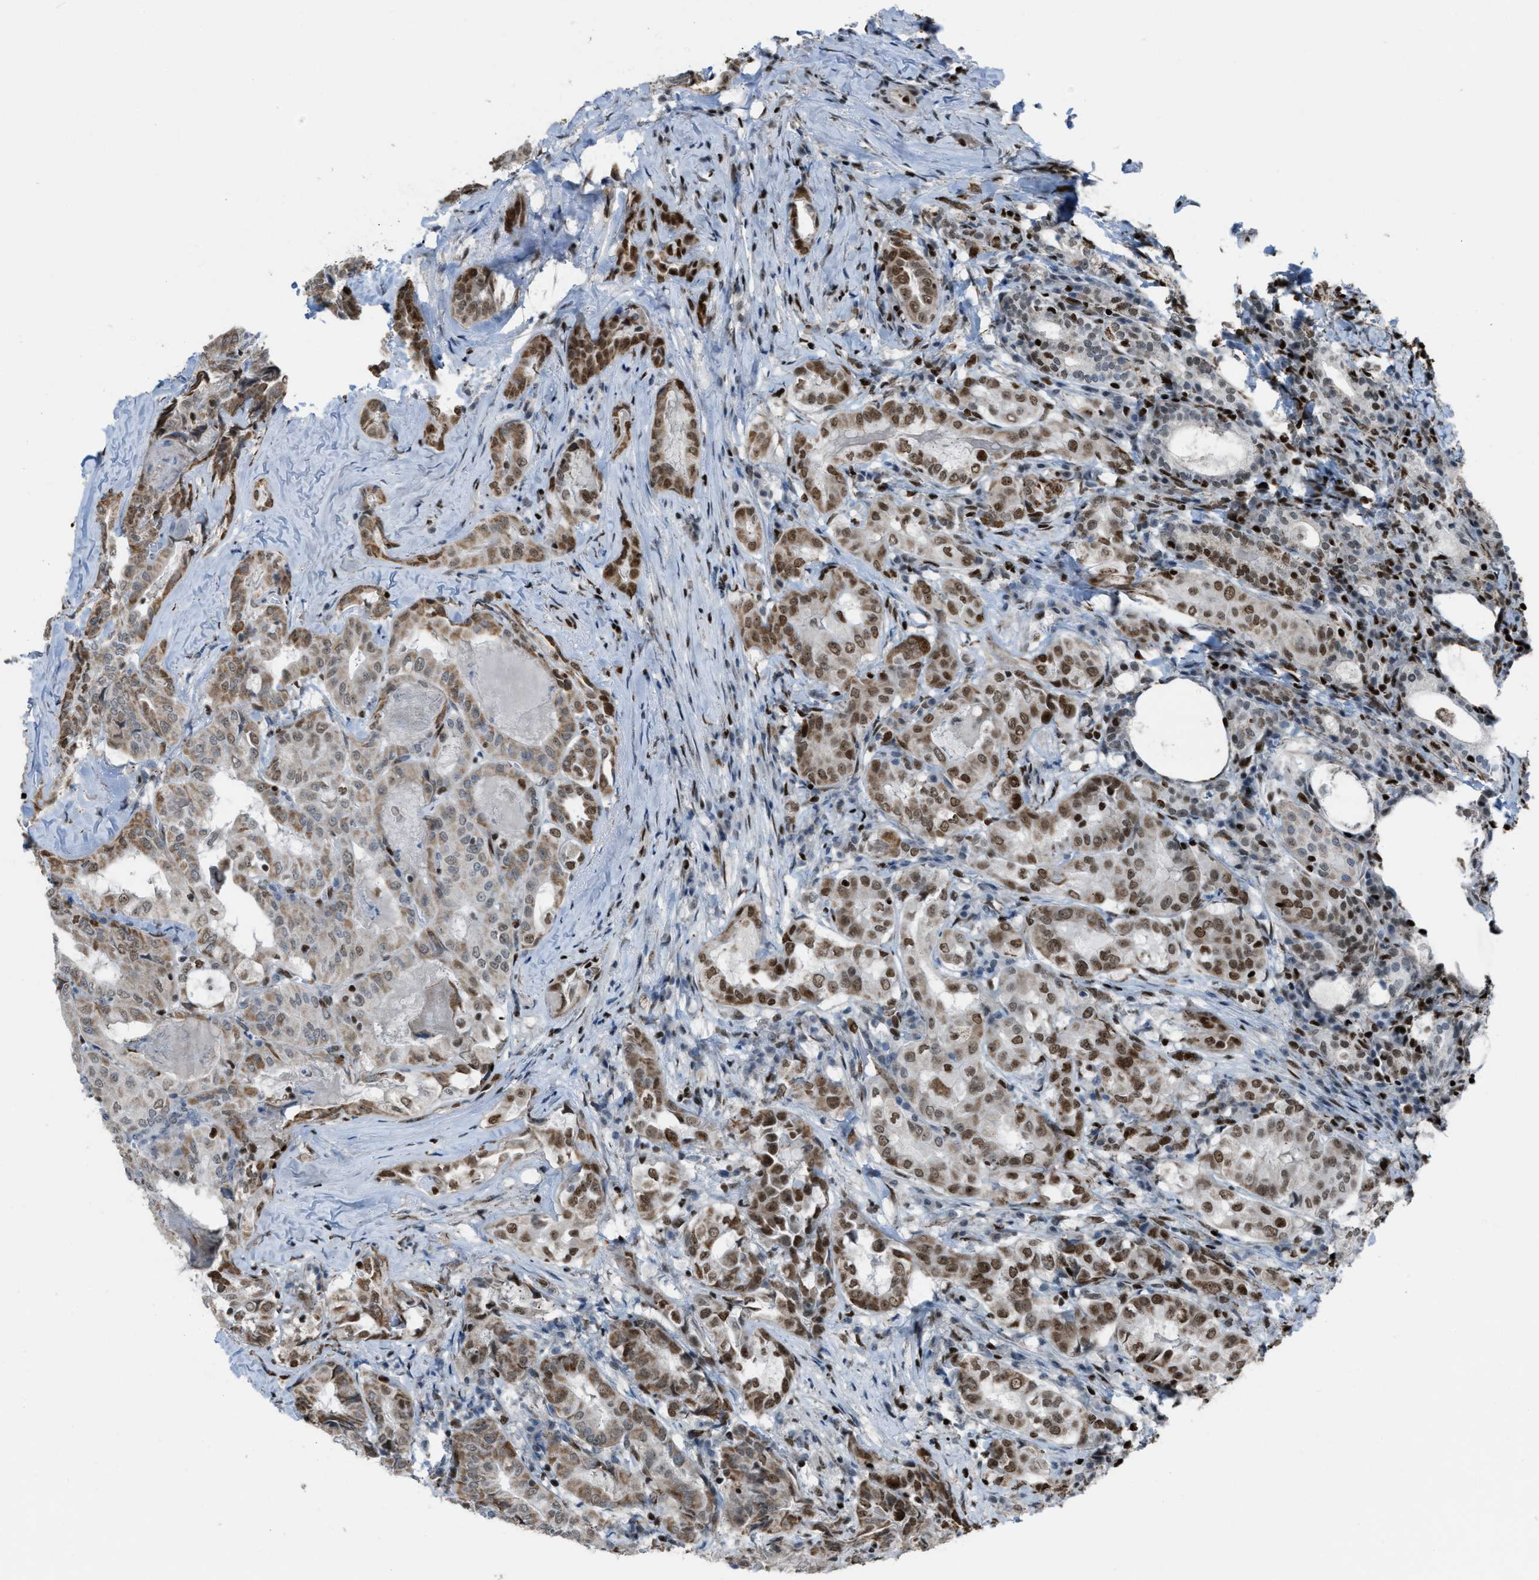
{"staining": {"intensity": "moderate", "quantity": ">75%", "location": "cytoplasmic/membranous,nuclear"}, "tissue": "thyroid cancer", "cell_type": "Tumor cells", "image_type": "cancer", "snomed": [{"axis": "morphology", "description": "Papillary adenocarcinoma, NOS"}, {"axis": "topography", "description": "Thyroid gland"}], "caption": "Protein positivity by IHC demonstrates moderate cytoplasmic/membranous and nuclear expression in about >75% of tumor cells in thyroid papillary adenocarcinoma. The staining is performed using DAB (3,3'-diaminobenzidine) brown chromogen to label protein expression. The nuclei are counter-stained blue using hematoxylin.", "gene": "SLFN5", "patient": {"sex": "female", "age": 42}}